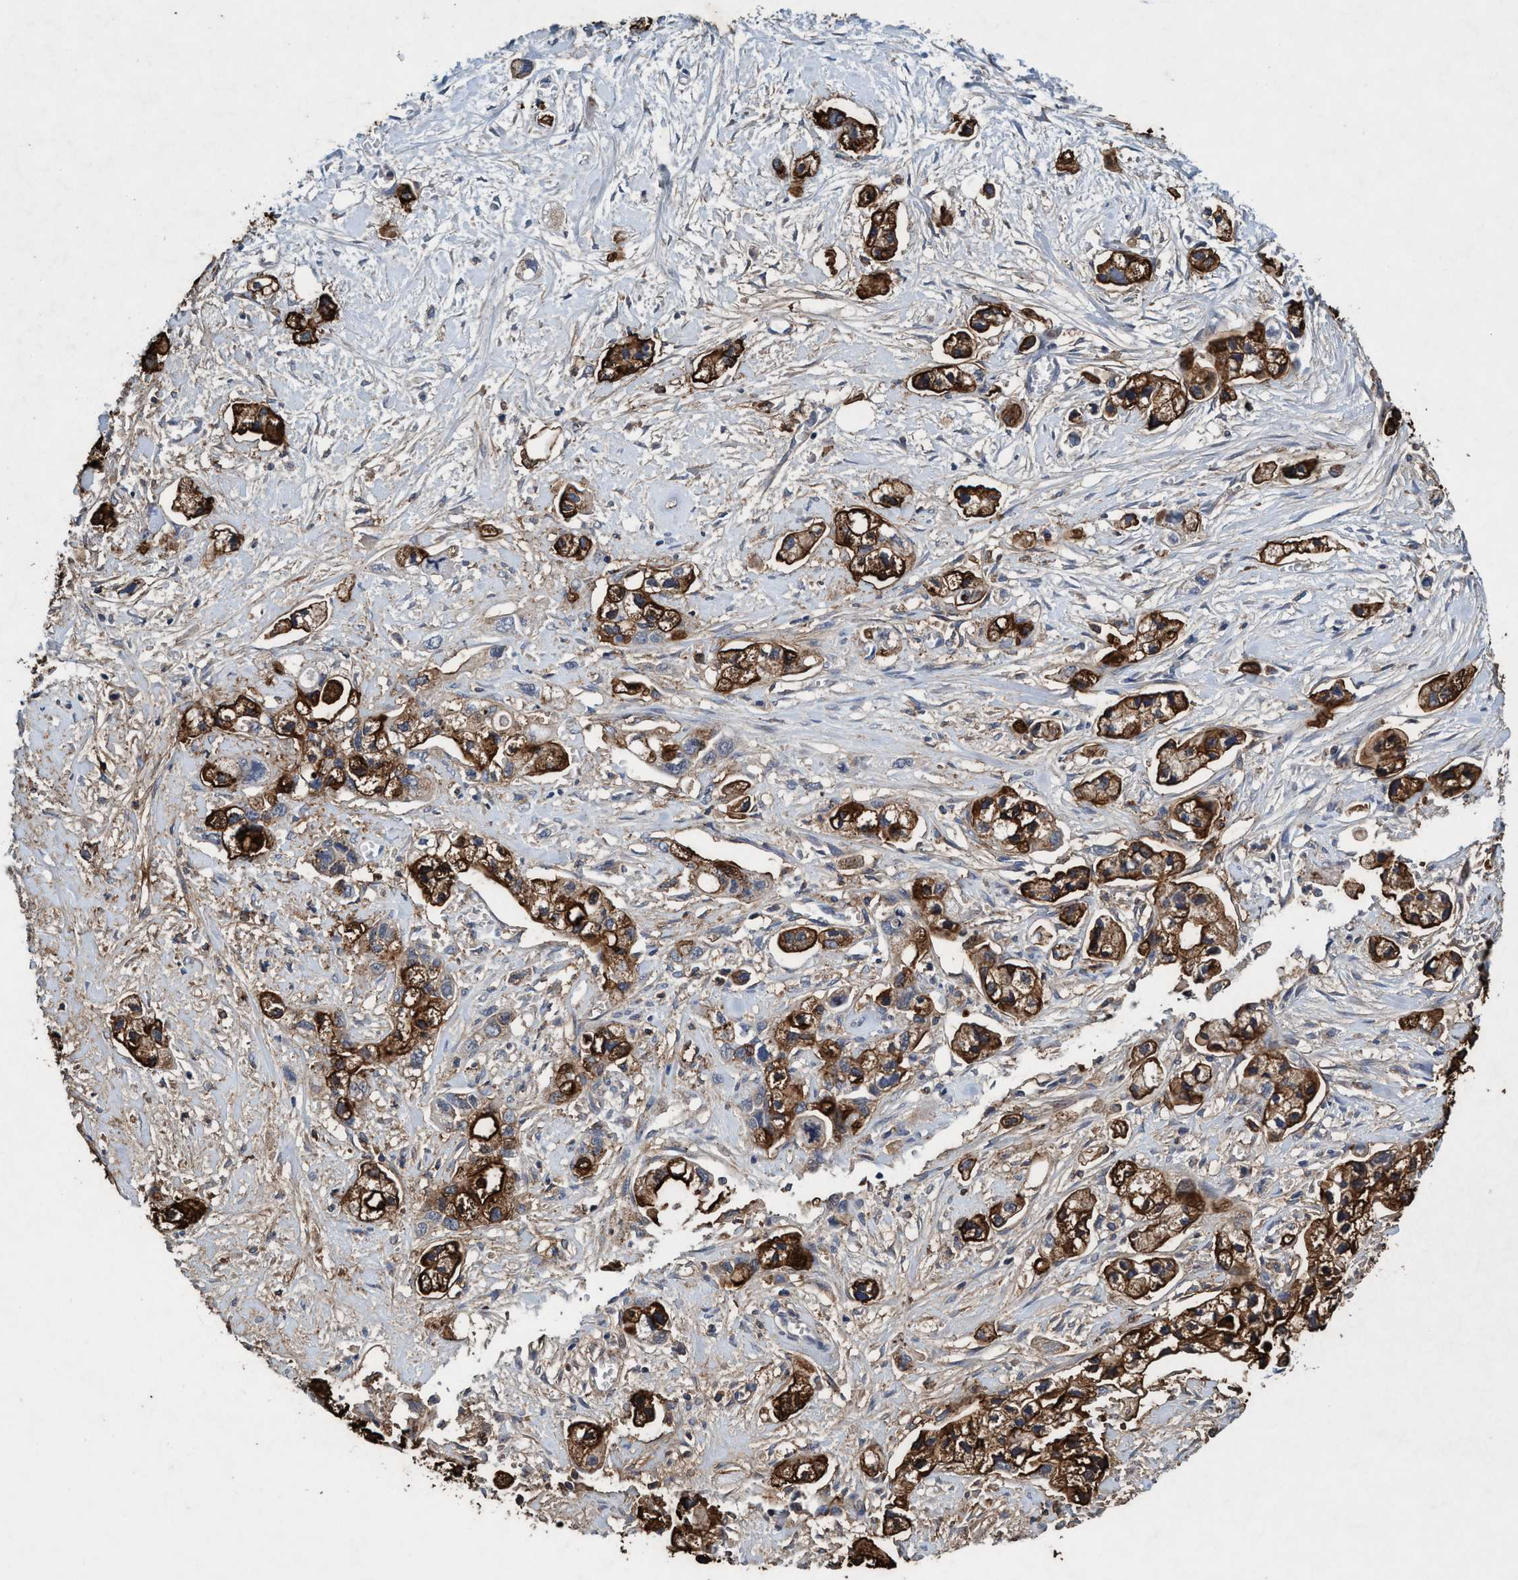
{"staining": {"intensity": "strong", "quantity": ">75%", "location": "cytoplasmic/membranous"}, "tissue": "pancreatic cancer", "cell_type": "Tumor cells", "image_type": "cancer", "snomed": [{"axis": "morphology", "description": "Adenocarcinoma, NOS"}, {"axis": "topography", "description": "Pancreas"}], "caption": "Pancreatic cancer (adenocarcinoma) stained with IHC displays strong cytoplasmic/membranous positivity in about >75% of tumor cells.", "gene": "GRB14", "patient": {"sex": "male", "age": 74}}